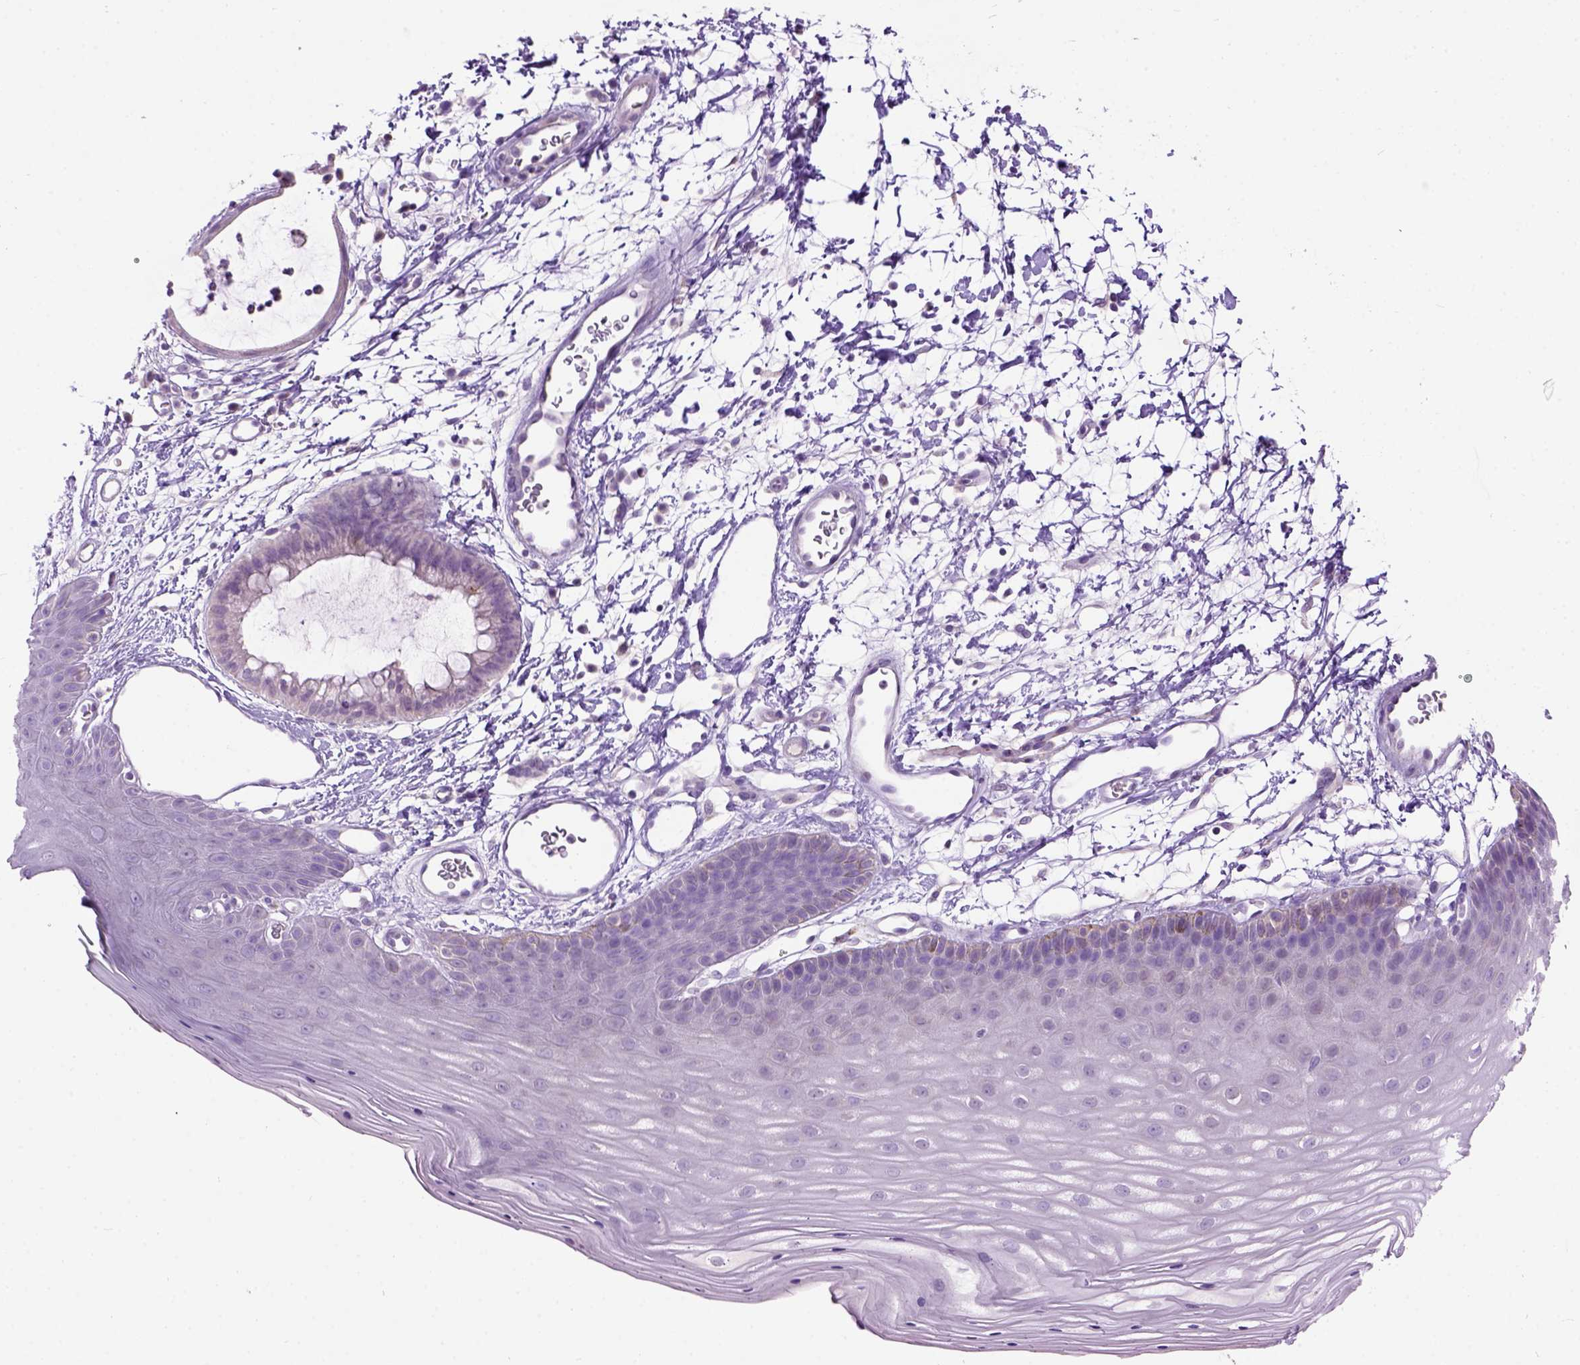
{"staining": {"intensity": "negative", "quantity": "none", "location": "none"}, "tissue": "skin", "cell_type": "Epidermal cells", "image_type": "normal", "snomed": [{"axis": "morphology", "description": "Normal tissue, NOS"}, {"axis": "topography", "description": "Anal"}], "caption": "Immunohistochemistry (IHC) of benign human skin exhibits no staining in epidermal cells. Brightfield microscopy of immunohistochemistry stained with DAB (brown) and hematoxylin (blue), captured at high magnification.", "gene": "MAPT", "patient": {"sex": "male", "age": 53}}